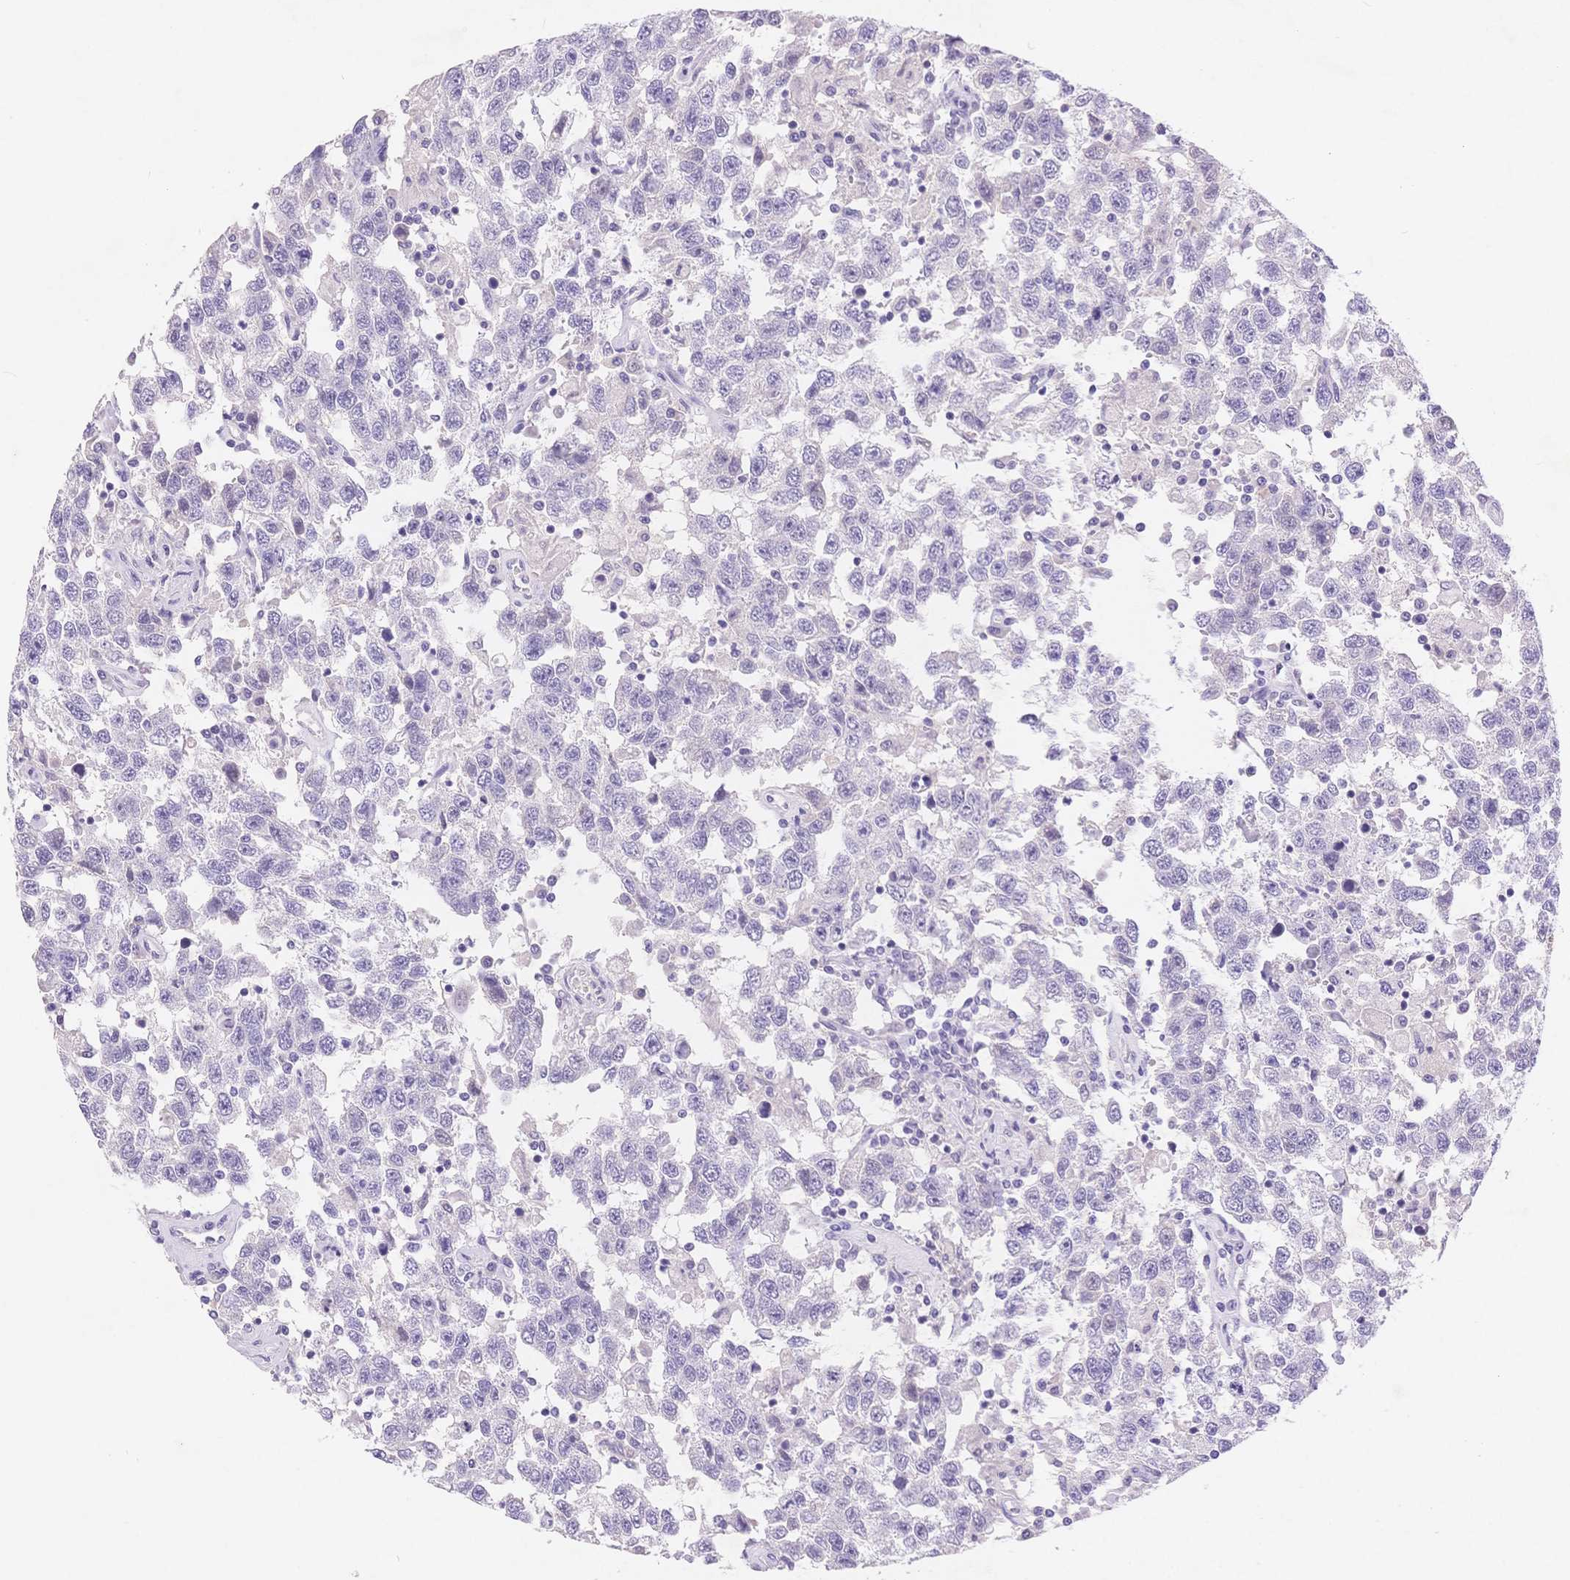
{"staining": {"intensity": "negative", "quantity": "none", "location": "none"}, "tissue": "testis cancer", "cell_type": "Tumor cells", "image_type": "cancer", "snomed": [{"axis": "morphology", "description": "Seminoma, NOS"}, {"axis": "topography", "description": "Testis"}], "caption": "This is a micrograph of immunohistochemistry staining of testis seminoma, which shows no staining in tumor cells.", "gene": "MYOM1", "patient": {"sex": "male", "age": 41}}